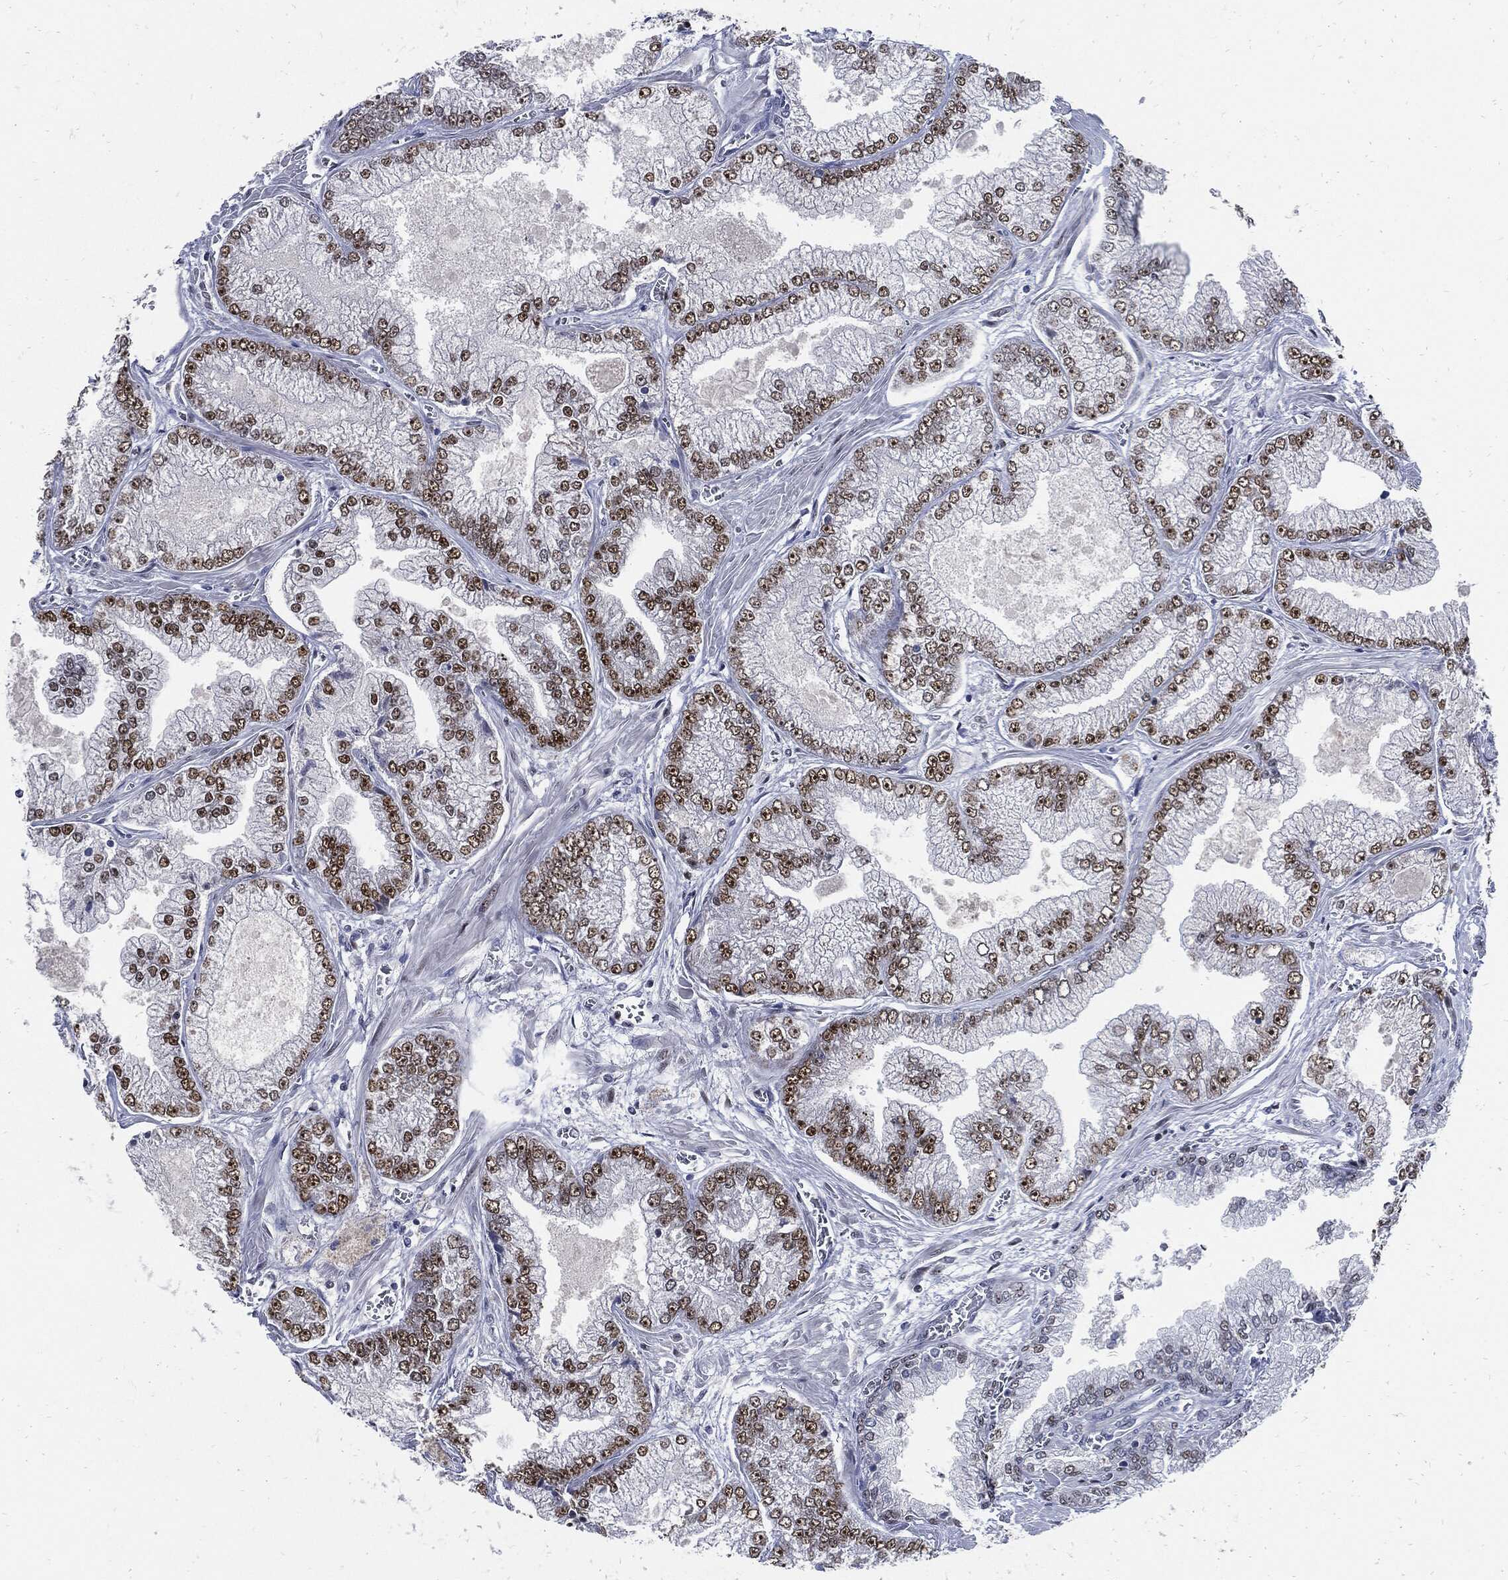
{"staining": {"intensity": "strong", "quantity": "25%-75%", "location": "nuclear"}, "tissue": "prostate cancer", "cell_type": "Tumor cells", "image_type": "cancer", "snomed": [{"axis": "morphology", "description": "Adenocarcinoma, Low grade"}, {"axis": "topography", "description": "Prostate"}], "caption": "Prostate adenocarcinoma (low-grade) stained with DAB (3,3'-diaminobenzidine) immunohistochemistry exhibits high levels of strong nuclear positivity in about 25%-75% of tumor cells.", "gene": "NBN", "patient": {"sex": "male", "age": 57}}